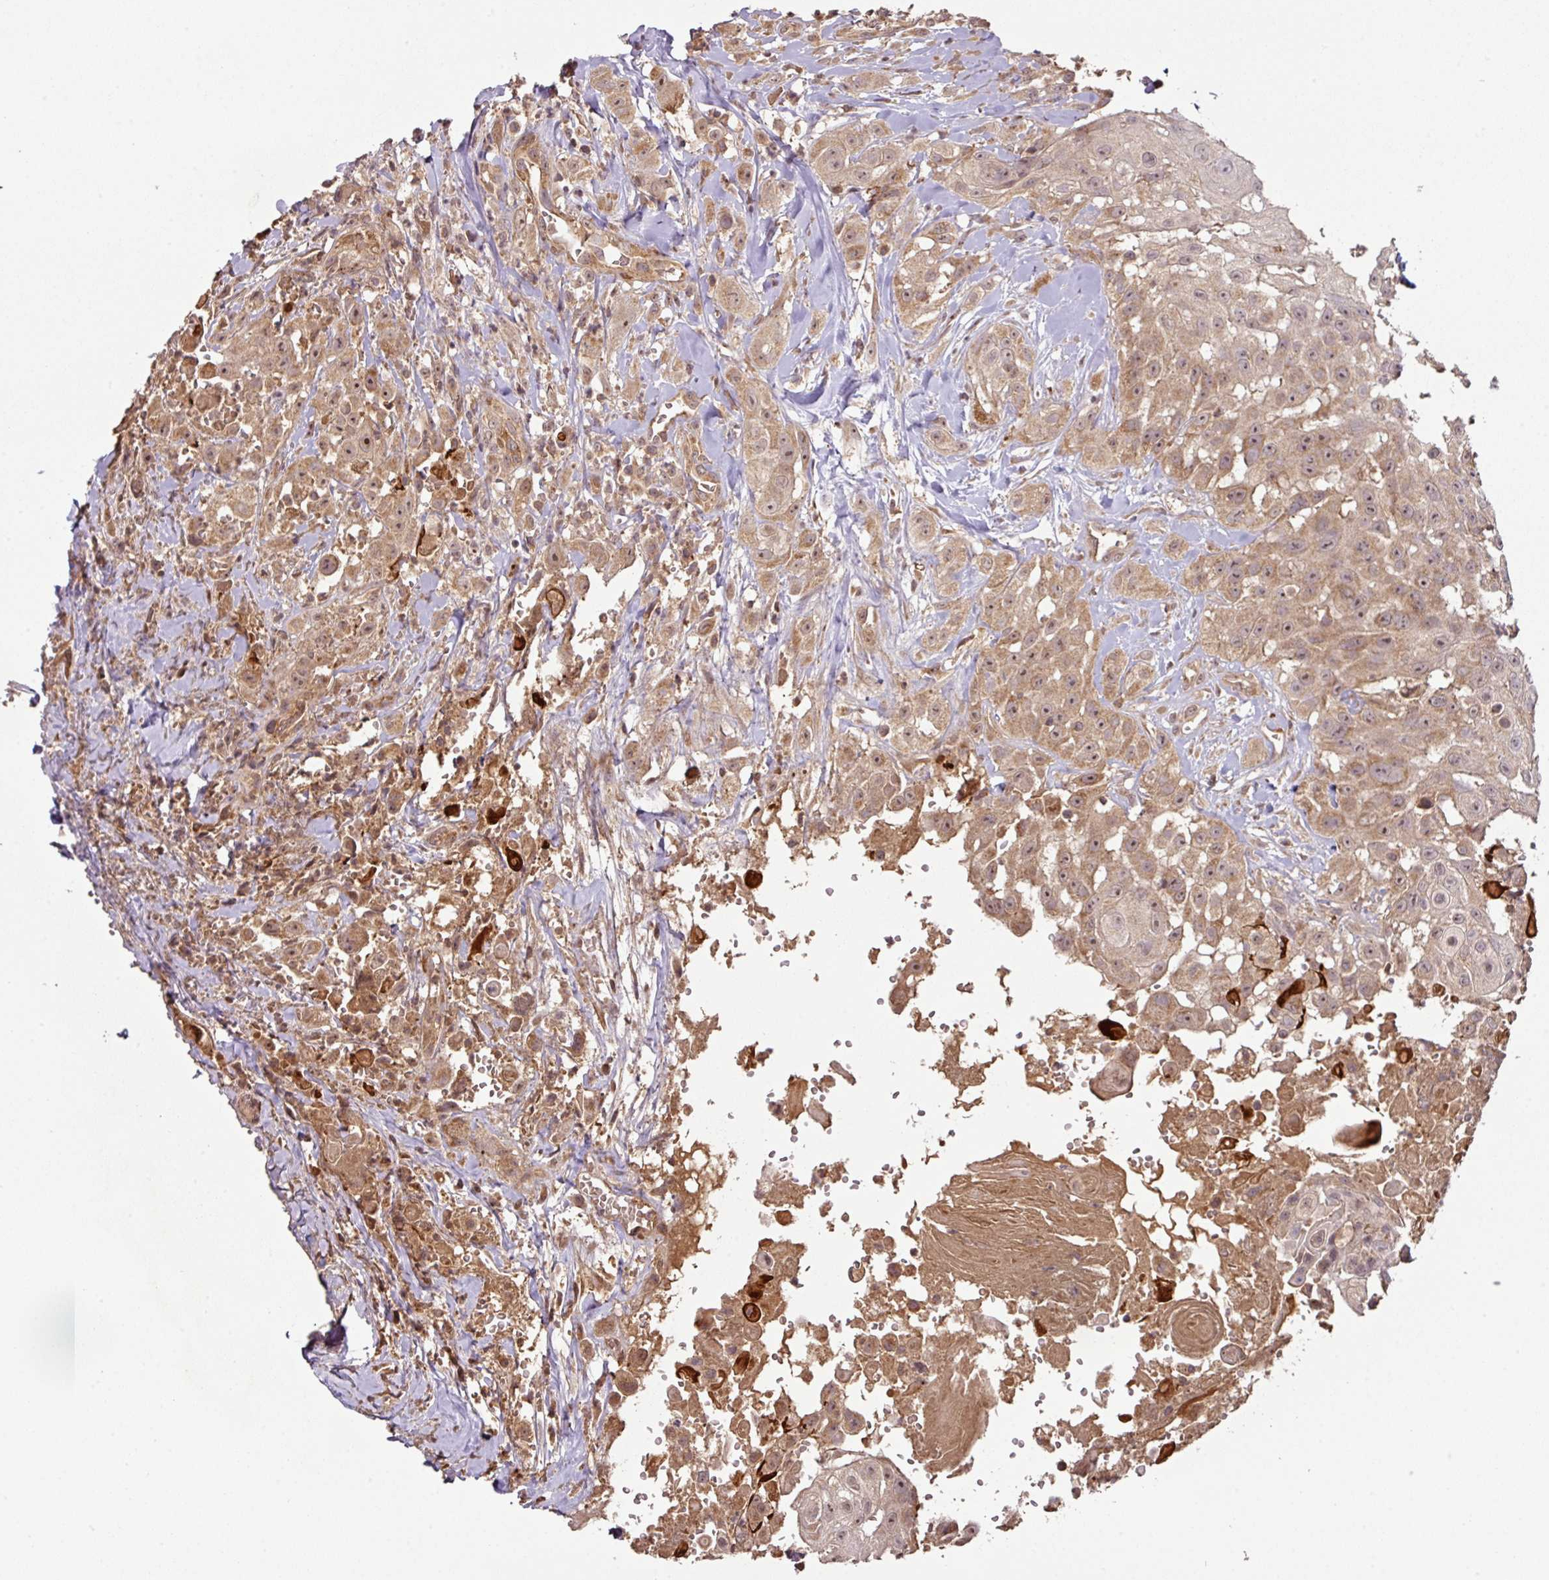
{"staining": {"intensity": "moderate", "quantity": ">75%", "location": "cytoplasmic/membranous,nuclear"}, "tissue": "head and neck cancer", "cell_type": "Tumor cells", "image_type": "cancer", "snomed": [{"axis": "morphology", "description": "Squamous cell carcinoma, NOS"}, {"axis": "topography", "description": "Head-Neck"}], "caption": "Brown immunohistochemical staining in head and neck squamous cell carcinoma reveals moderate cytoplasmic/membranous and nuclear expression in about >75% of tumor cells. (Brightfield microscopy of DAB IHC at high magnification).", "gene": "MRRF", "patient": {"sex": "male", "age": 83}}